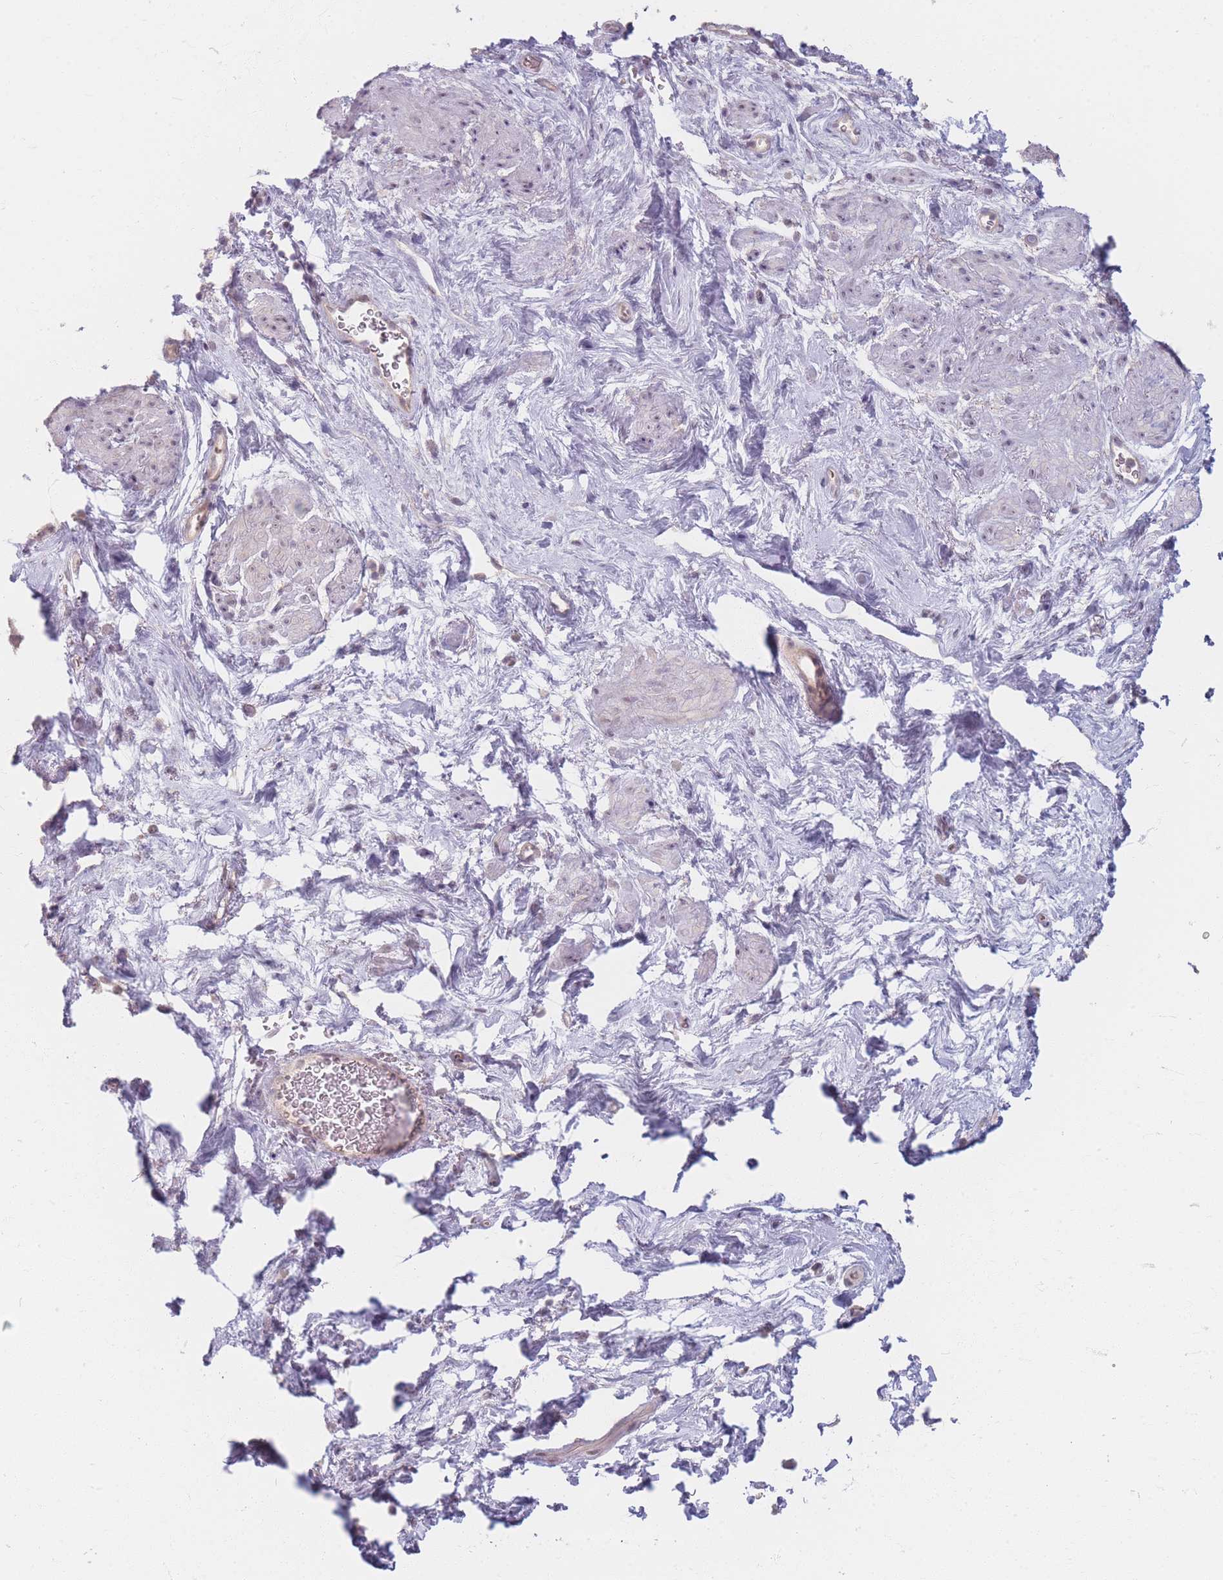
{"staining": {"intensity": "negative", "quantity": "none", "location": "none"}, "tissue": "smooth muscle", "cell_type": "Smooth muscle cells", "image_type": "normal", "snomed": [{"axis": "morphology", "description": "Normal tissue, NOS"}, {"axis": "topography", "description": "Smooth muscle"}, {"axis": "topography", "description": "Peripheral nerve tissue"}], "caption": "Immunohistochemistry (IHC) micrograph of normal smooth muscle: smooth muscle stained with DAB reveals no significant protein staining in smooth muscle cells.", "gene": "GABRA6", "patient": {"sex": "male", "age": 69}}